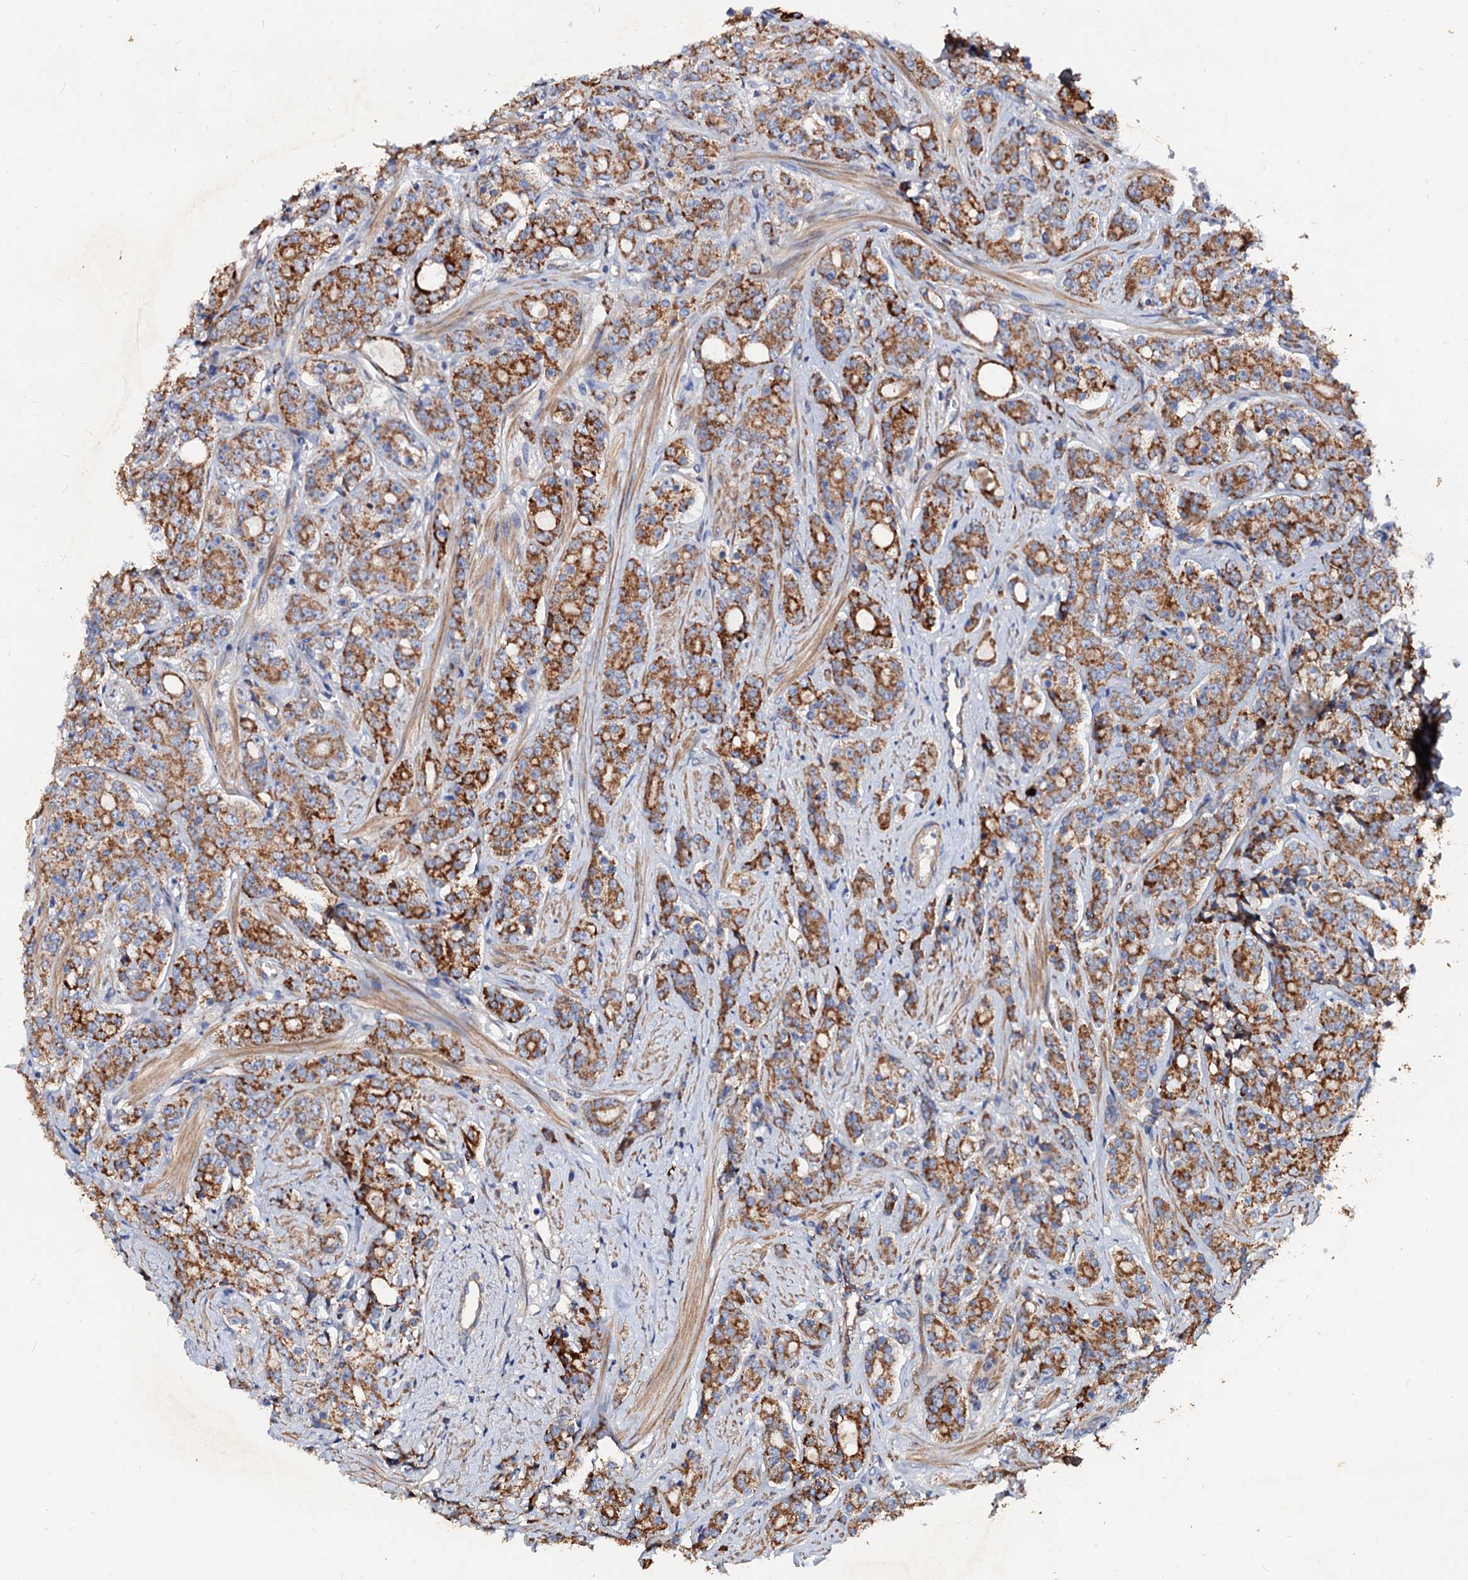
{"staining": {"intensity": "strong", "quantity": ">75%", "location": "cytoplasmic/membranous"}, "tissue": "prostate cancer", "cell_type": "Tumor cells", "image_type": "cancer", "snomed": [{"axis": "morphology", "description": "Adenocarcinoma, High grade"}, {"axis": "topography", "description": "Prostate"}], "caption": "About >75% of tumor cells in prostate adenocarcinoma (high-grade) show strong cytoplasmic/membranous protein positivity as visualized by brown immunohistochemical staining.", "gene": "FIBIN", "patient": {"sex": "male", "age": 62}}